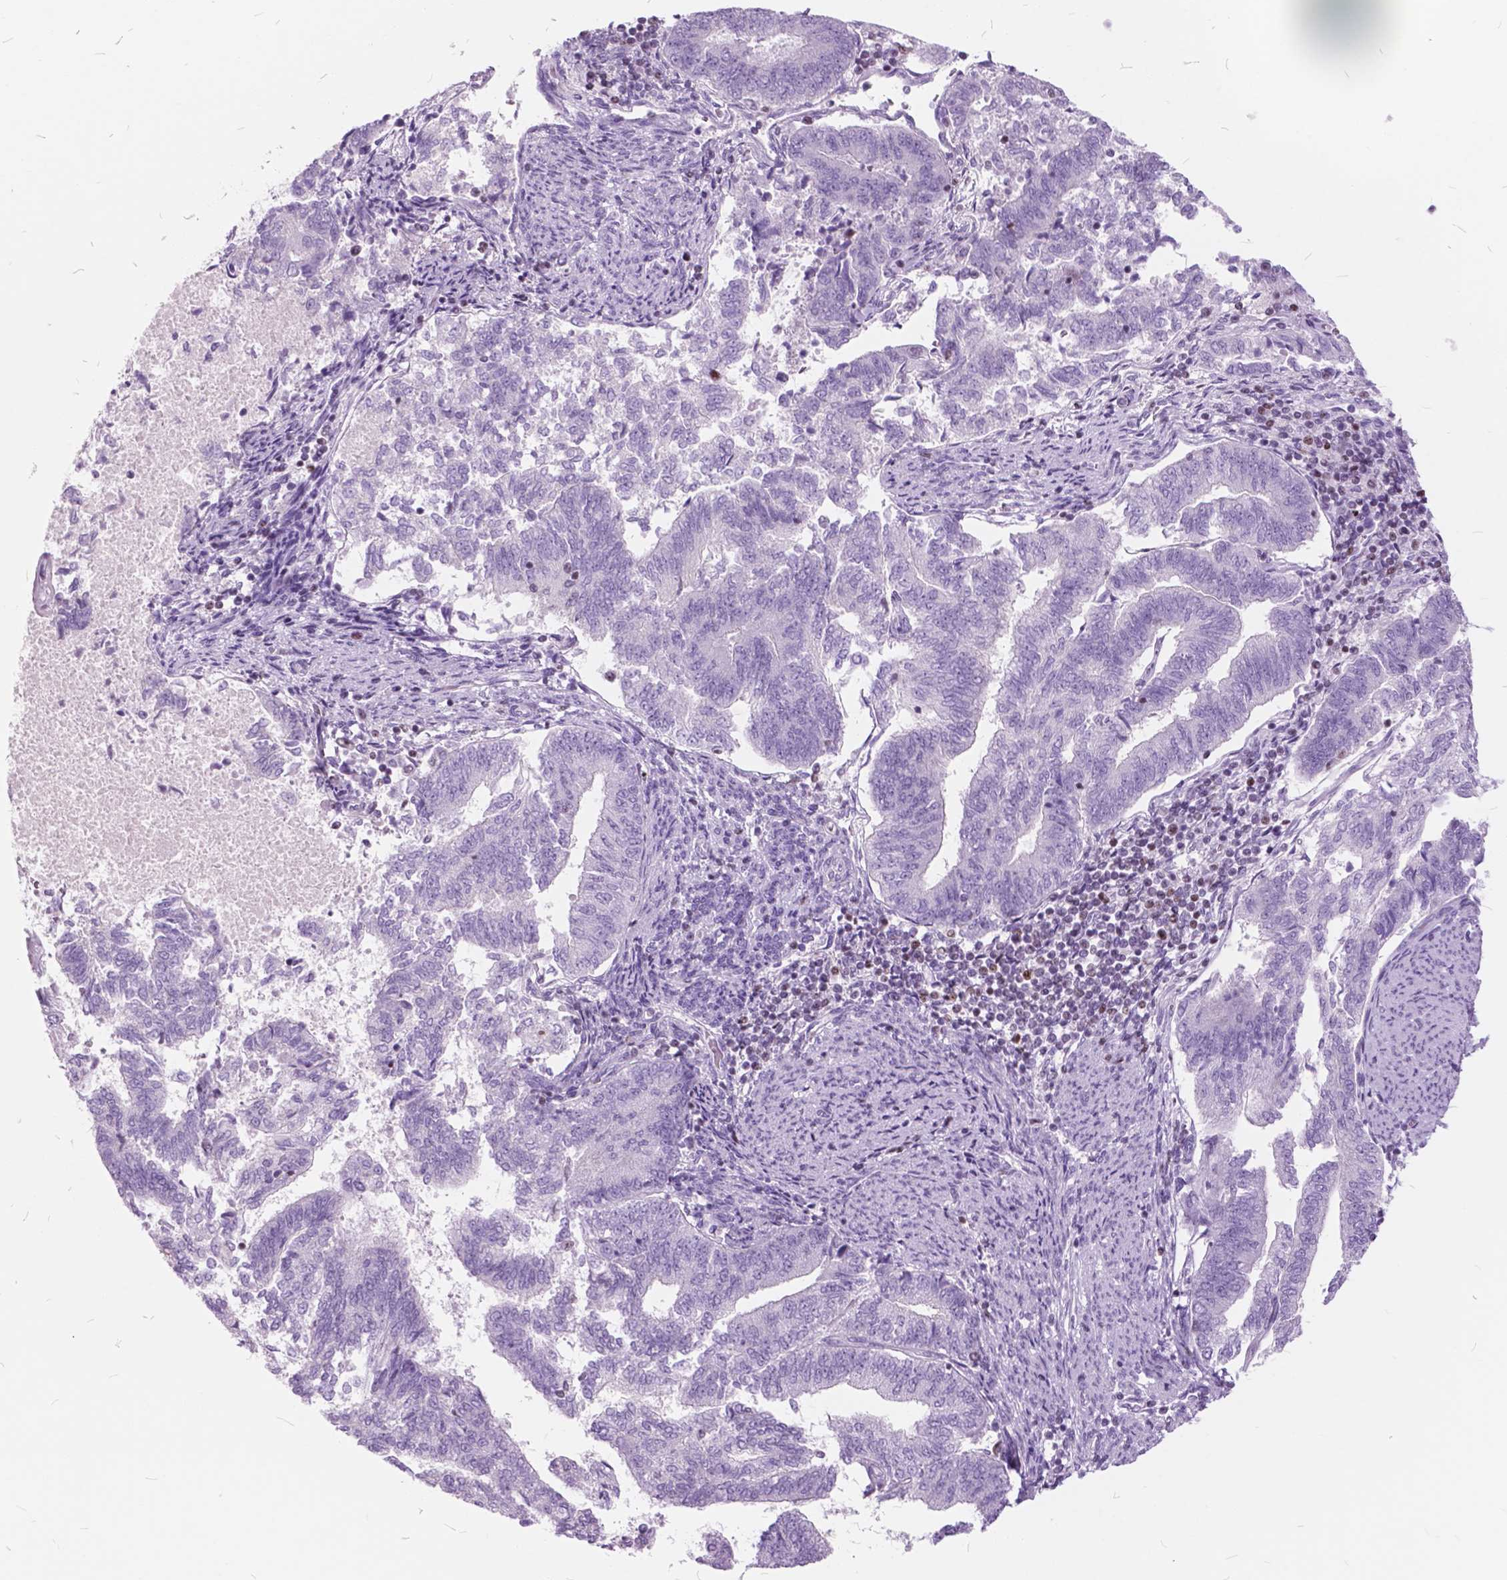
{"staining": {"intensity": "negative", "quantity": "none", "location": "none"}, "tissue": "endometrial cancer", "cell_type": "Tumor cells", "image_type": "cancer", "snomed": [{"axis": "morphology", "description": "Adenocarcinoma, NOS"}, {"axis": "topography", "description": "Endometrium"}], "caption": "DAB (3,3'-diaminobenzidine) immunohistochemical staining of endometrial cancer (adenocarcinoma) shows no significant expression in tumor cells.", "gene": "SP140", "patient": {"sex": "female", "age": 65}}